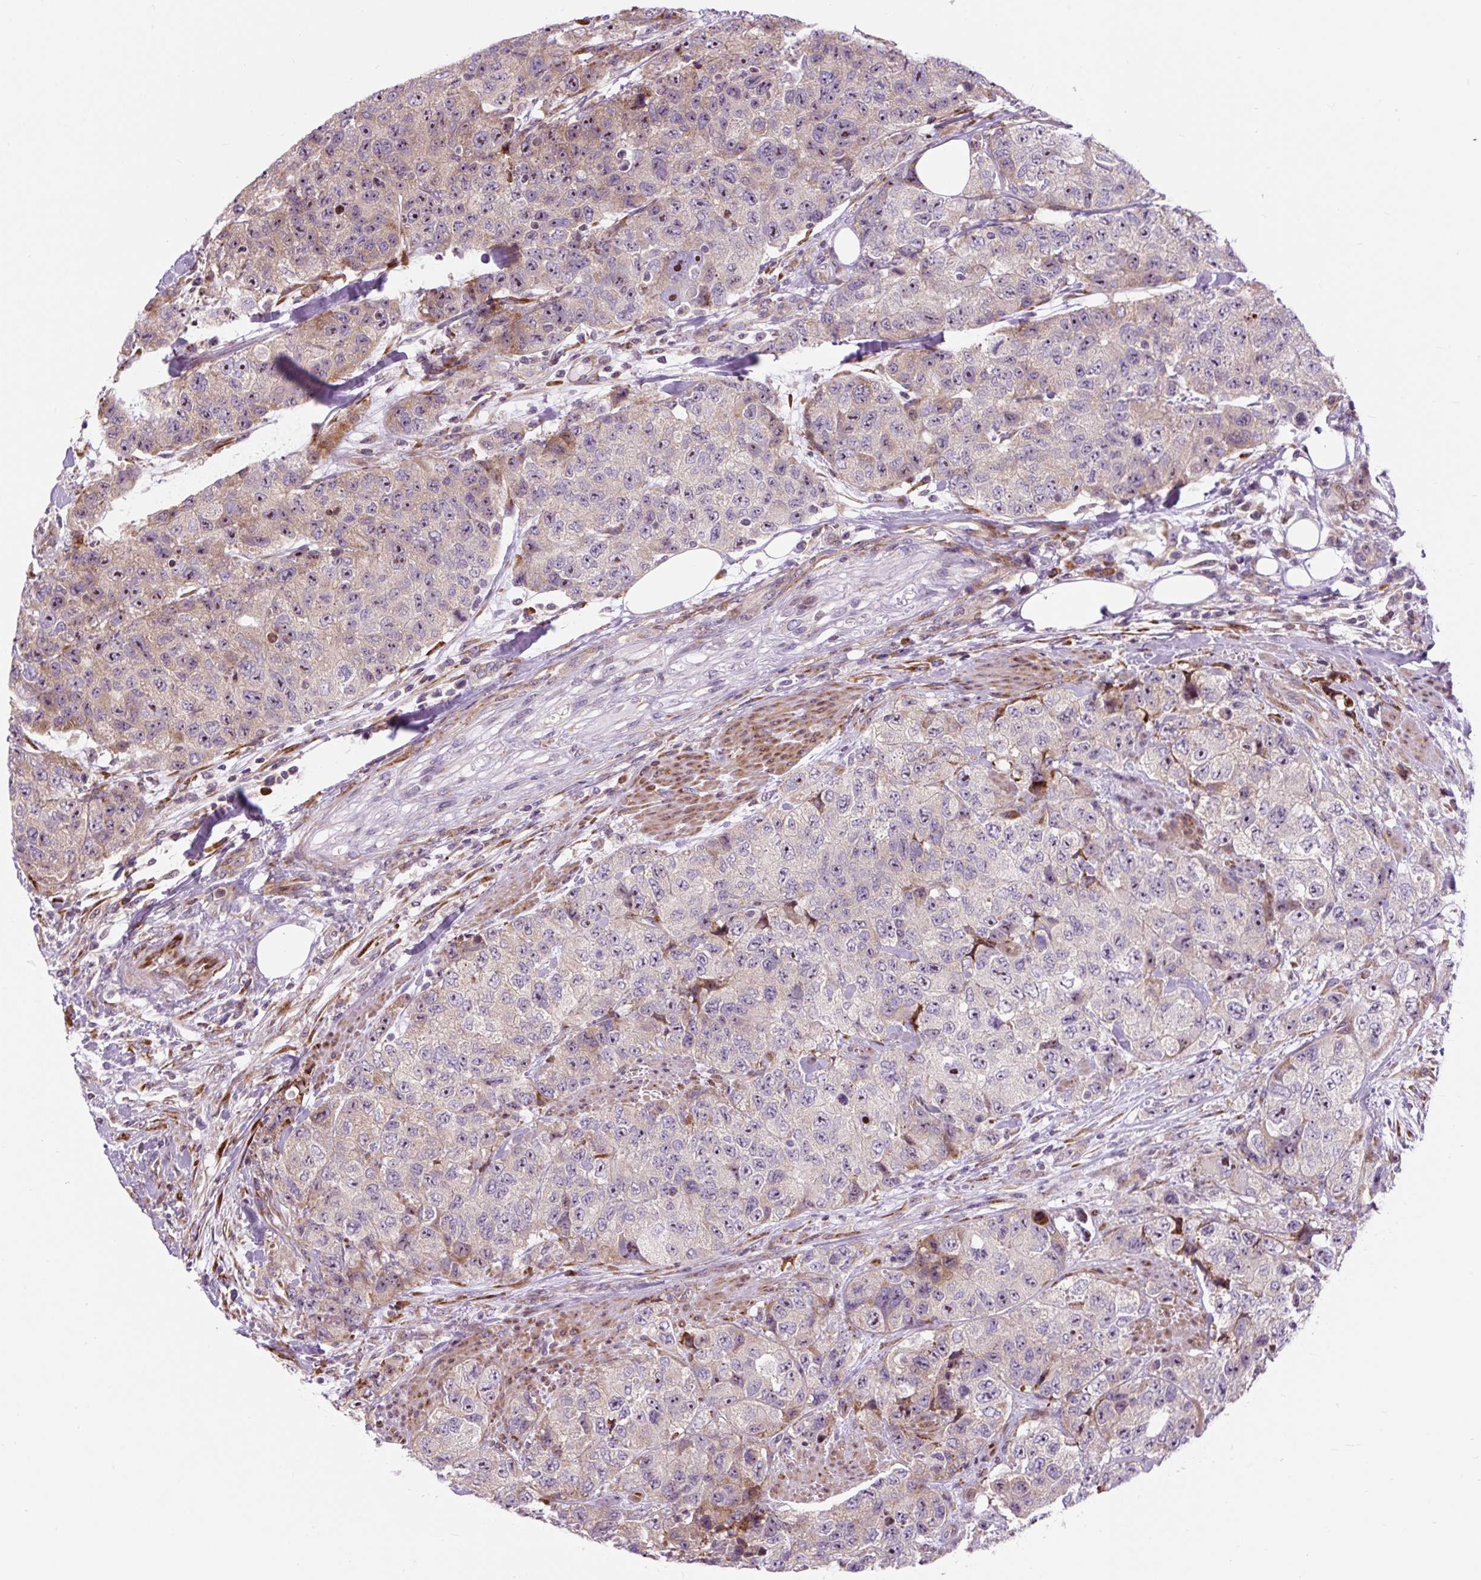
{"staining": {"intensity": "weak", "quantity": "<25%", "location": "cytoplasmic/membranous"}, "tissue": "urothelial cancer", "cell_type": "Tumor cells", "image_type": "cancer", "snomed": [{"axis": "morphology", "description": "Urothelial carcinoma, High grade"}, {"axis": "topography", "description": "Urinary bladder"}], "caption": "Tumor cells show no significant staining in urothelial carcinoma (high-grade). (Immunohistochemistry, brightfield microscopy, high magnification).", "gene": "CISD3", "patient": {"sex": "female", "age": 78}}